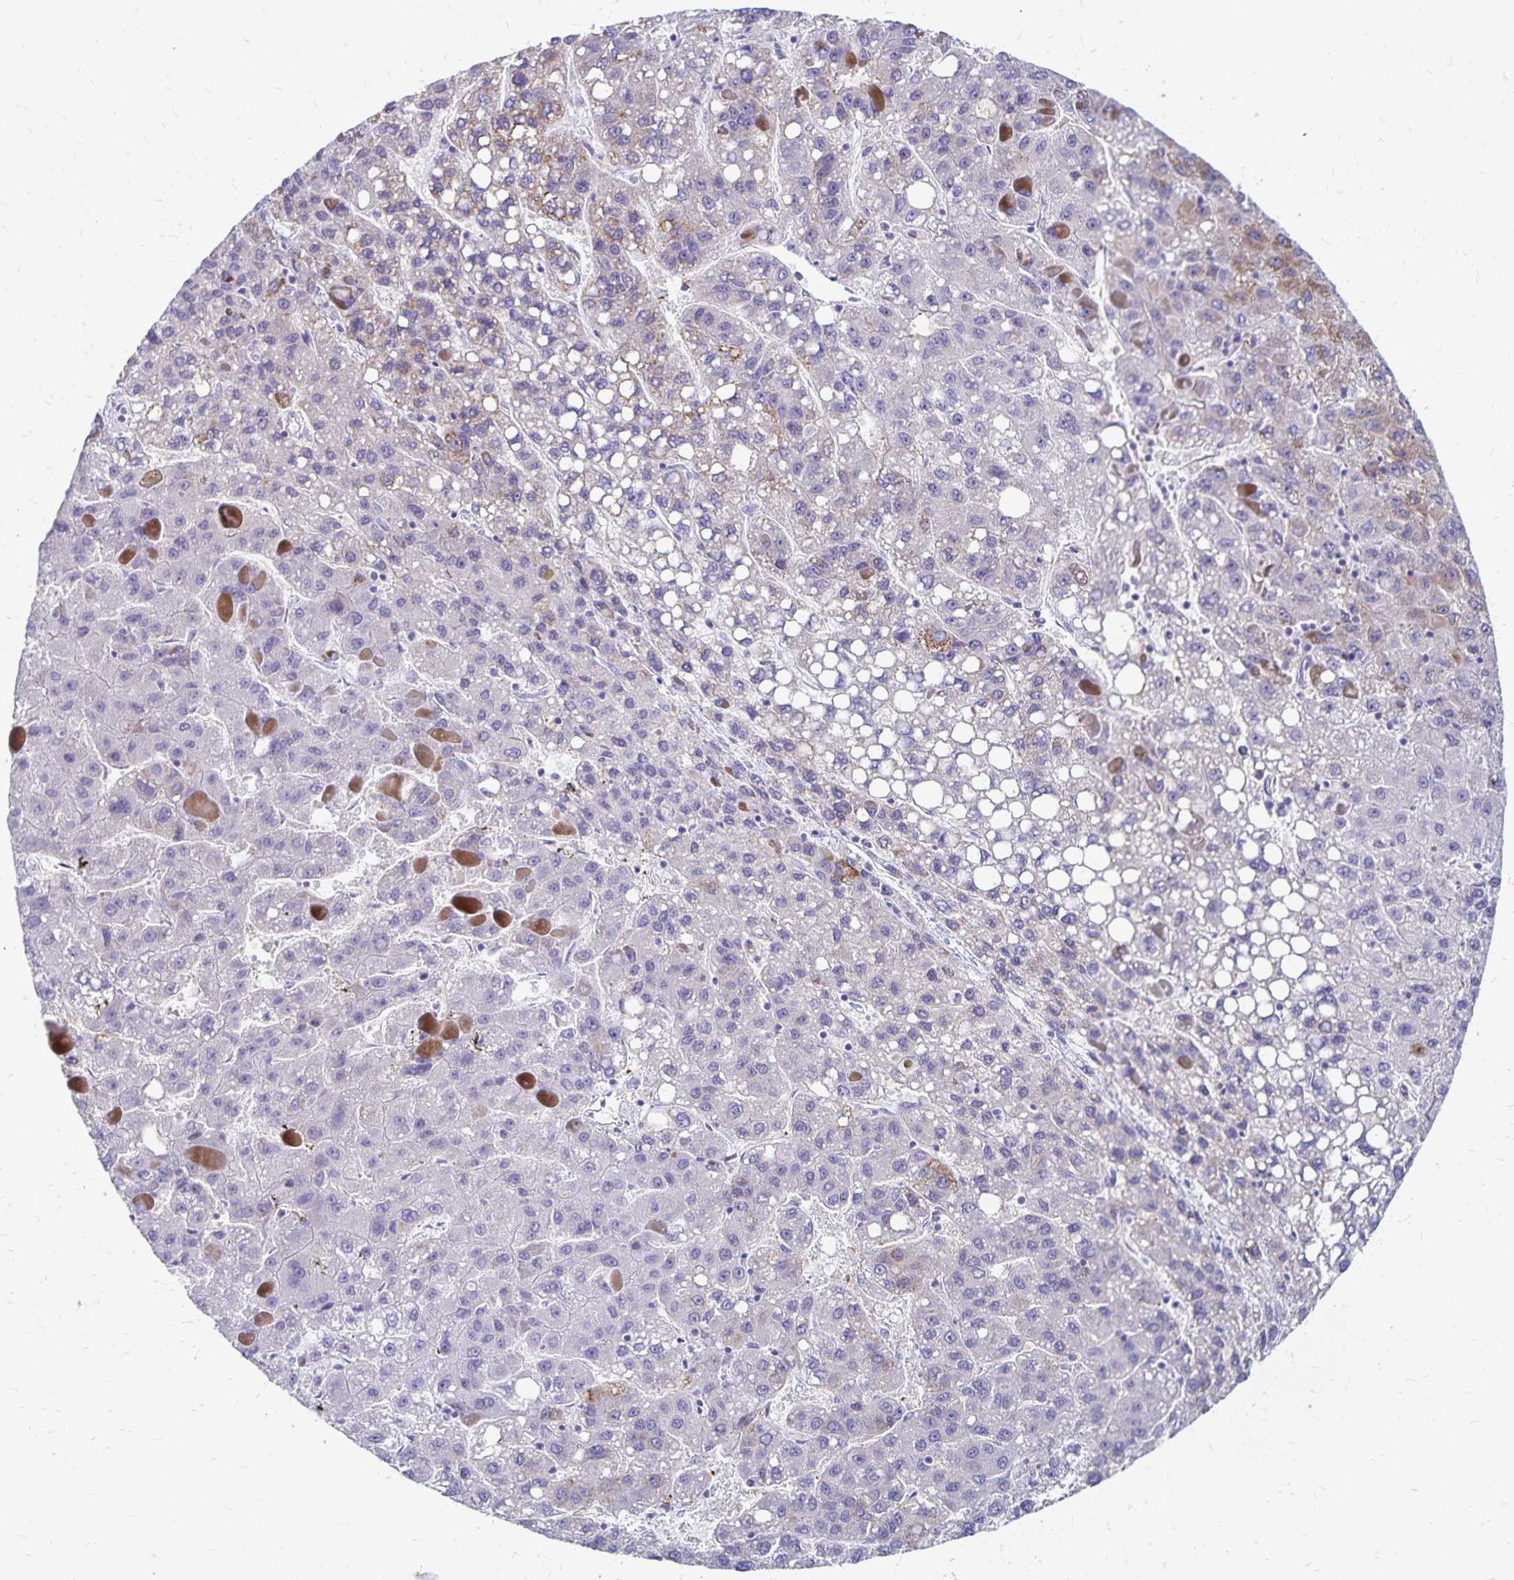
{"staining": {"intensity": "negative", "quantity": "none", "location": "none"}, "tissue": "liver cancer", "cell_type": "Tumor cells", "image_type": "cancer", "snomed": [{"axis": "morphology", "description": "Carcinoma, Hepatocellular, NOS"}, {"axis": "topography", "description": "Liver"}], "caption": "DAB immunohistochemical staining of liver hepatocellular carcinoma shows no significant expression in tumor cells. (DAB immunohistochemistry (IHC) with hematoxylin counter stain).", "gene": "NECAP1", "patient": {"sex": "female", "age": 82}}